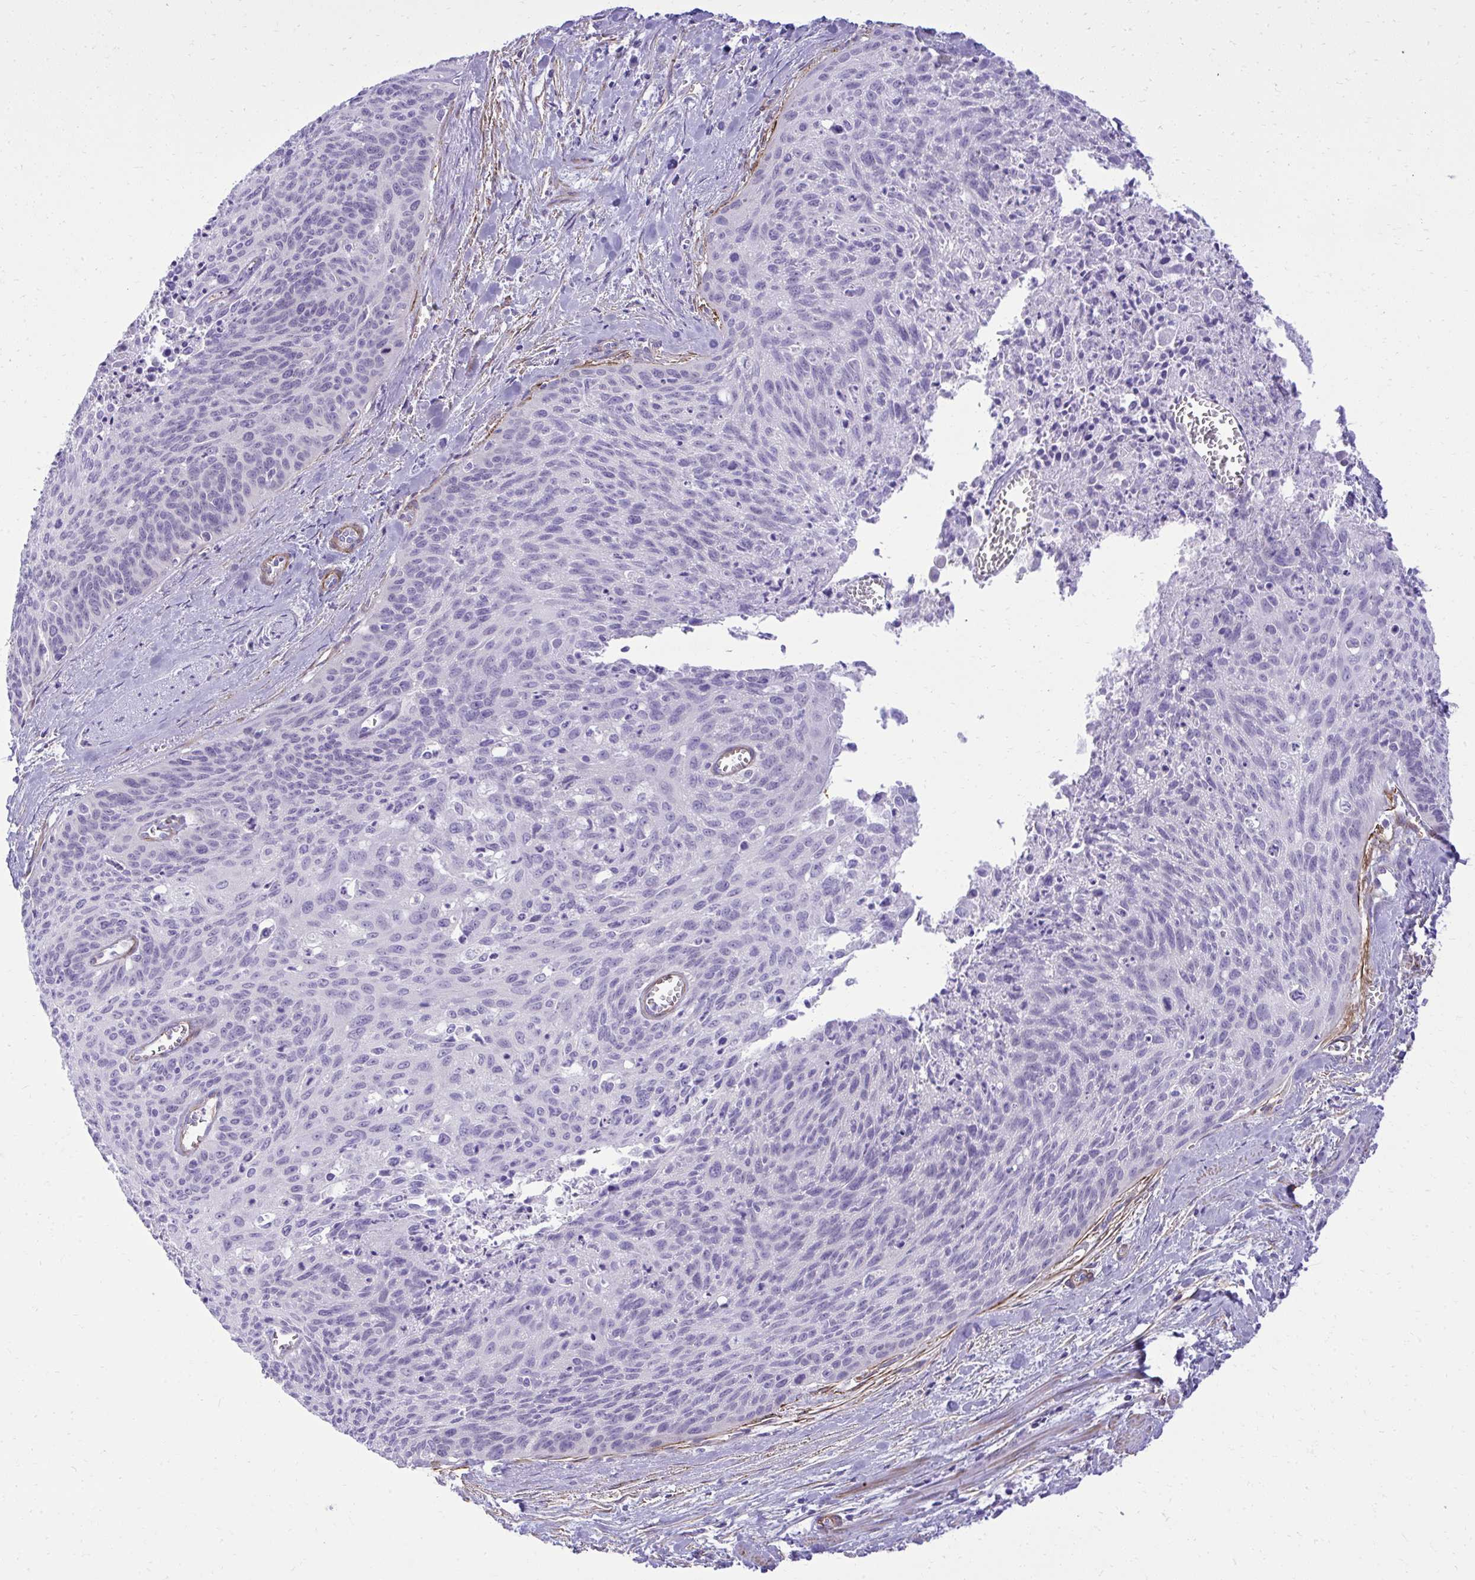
{"staining": {"intensity": "negative", "quantity": "none", "location": "none"}, "tissue": "cervical cancer", "cell_type": "Tumor cells", "image_type": "cancer", "snomed": [{"axis": "morphology", "description": "Squamous cell carcinoma, NOS"}, {"axis": "topography", "description": "Cervix"}], "caption": "DAB (3,3'-diaminobenzidine) immunohistochemical staining of human squamous cell carcinoma (cervical) exhibits no significant positivity in tumor cells.", "gene": "PITPNM3", "patient": {"sex": "female", "age": 55}}